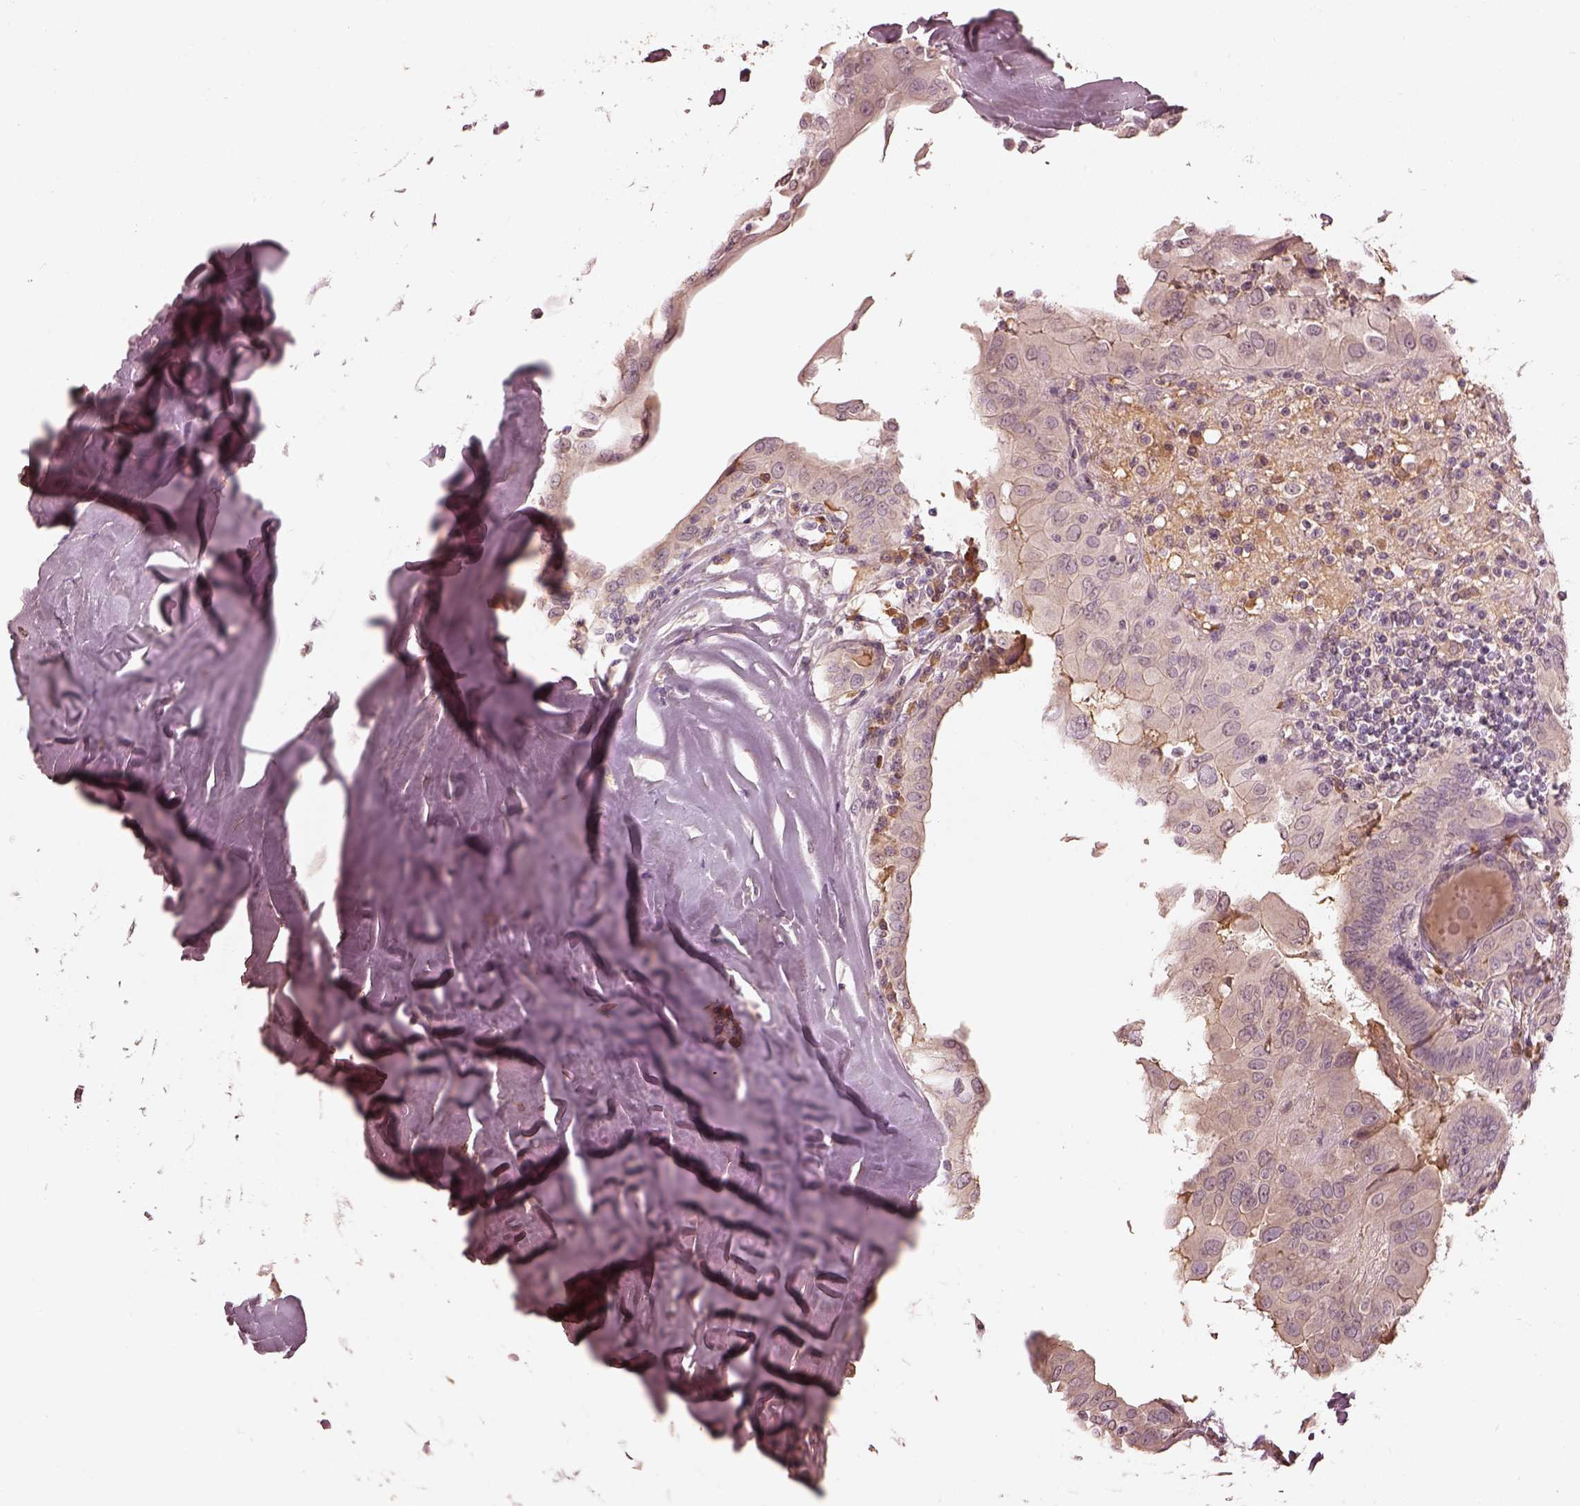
{"staining": {"intensity": "negative", "quantity": "none", "location": "none"}, "tissue": "thyroid cancer", "cell_type": "Tumor cells", "image_type": "cancer", "snomed": [{"axis": "morphology", "description": "Papillary adenocarcinoma, NOS"}, {"axis": "topography", "description": "Thyroid gland"}], "caption": "Immunohistochemistry (IHC) micrograph of thyroid cancer (papillary adenocarcinoma) stained for a protein (brown), which shows no staining in tumor cells. (Brightfield microscopy of DAB (3,3'-diaminobenzidine) immunohistochemistry (IHC) at high magnification).", "gene": "CALR3", "patient": {"sex": "female", "age": 37}}